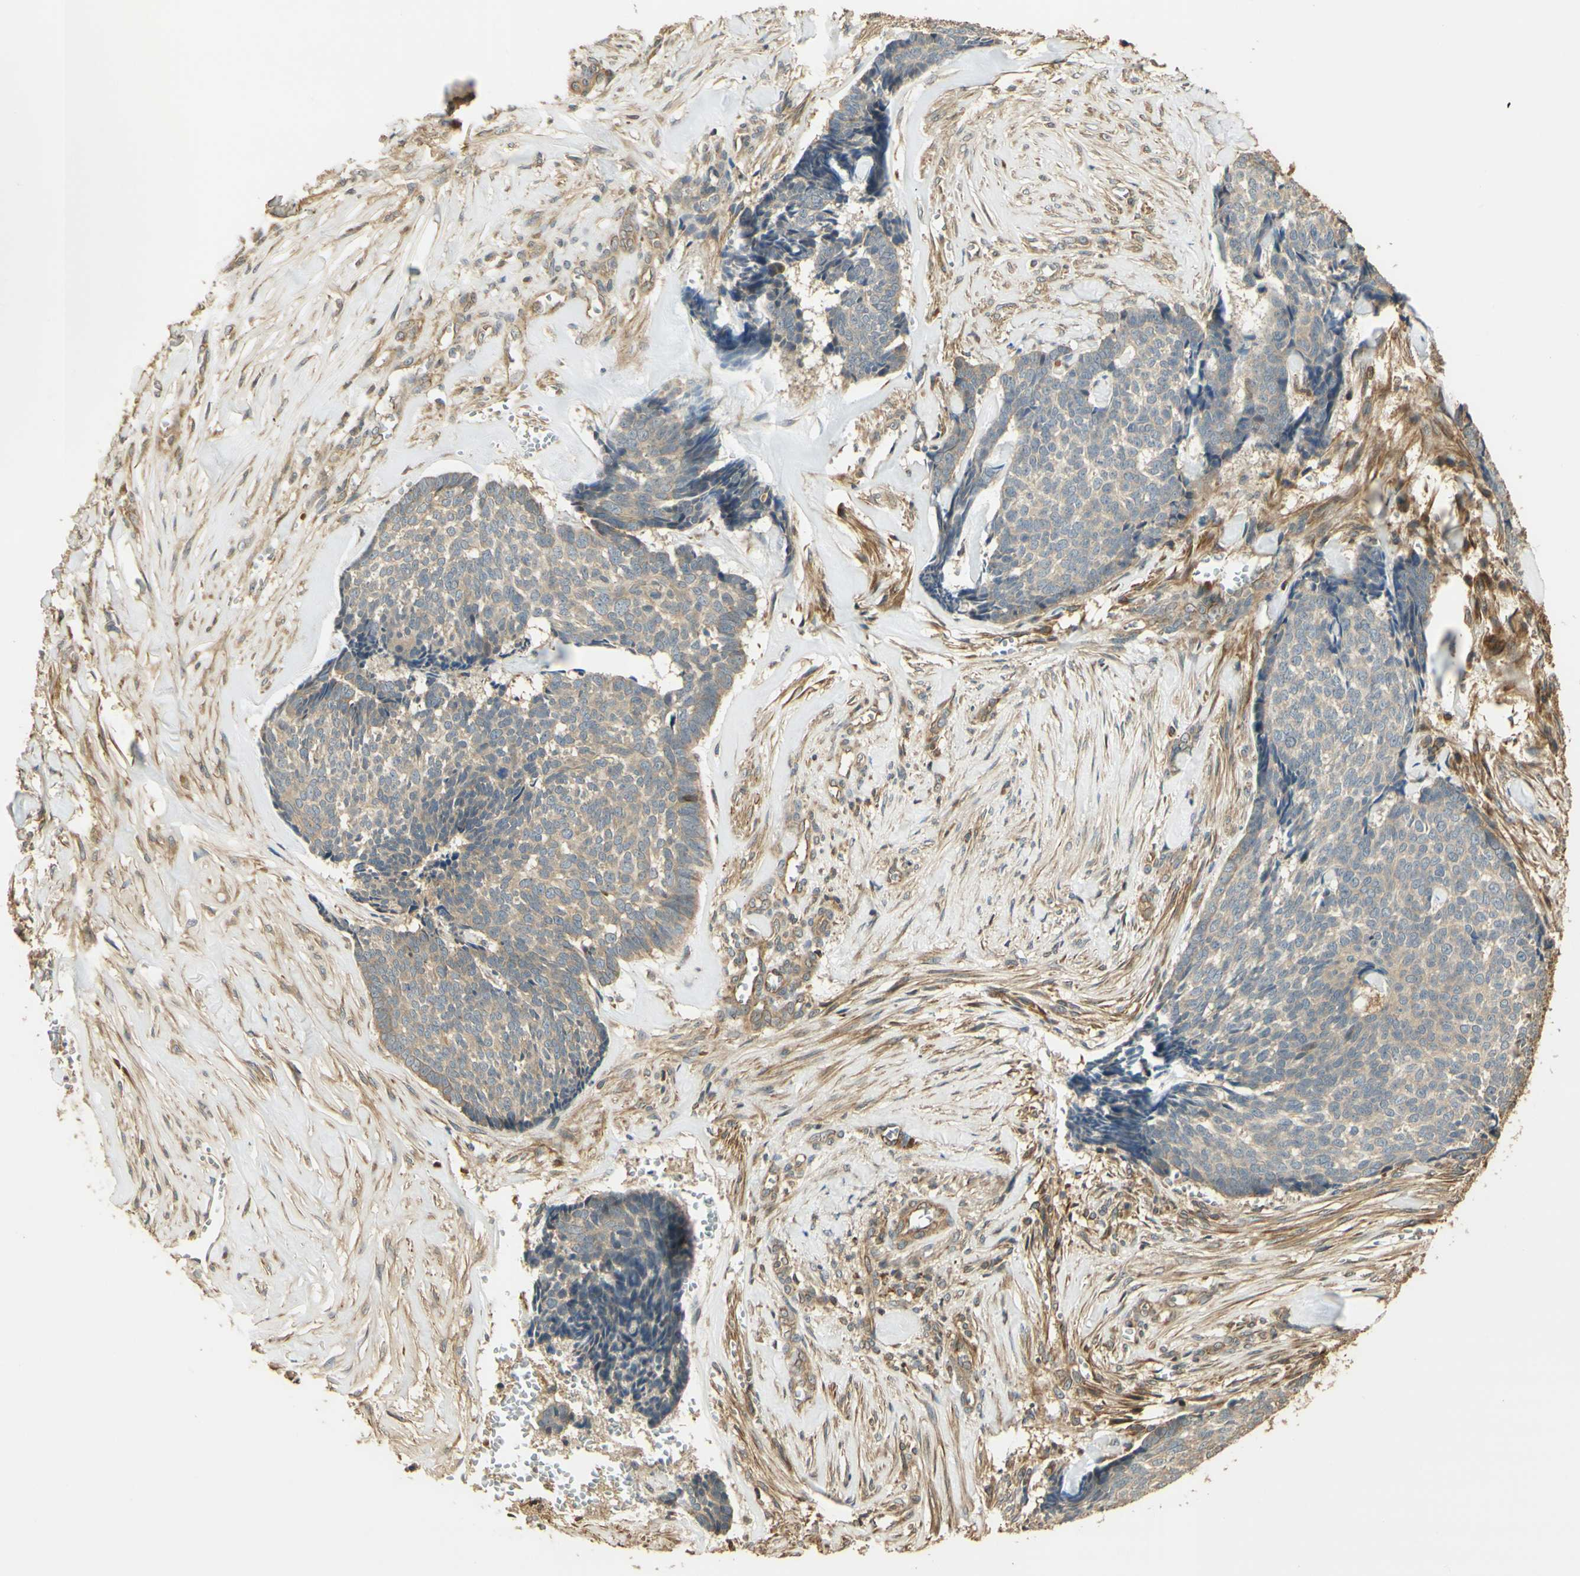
{"staining": {"intensity": "weak", "quantity": ">75%", "location": "cytoplasmic/membranous"}, "tissue": "skin cancer", "cell_type": "Tumor cells", "image_type": "cancer", "snomed": [{"axis": "morphology", "description": "Basal cell carcinoma"}, {"axis": "topography", "description": "Skin"}], "caption": "High-magnification brightfield microscopy of basal cell carcinoma (skin) stained with DAB (brown) and counterstained with hematoxylin (blue). tumor cells exhibit weak cytoplasmic/membranous positivity is appreciated in approximately>75% of cells. The staining is performed using DAB (3,3'-diaminobenzidine) brown chromogen to label protein expression. The nuclei are counter-stained blue using hematoxylin.", "gene": "AGER", "patient": {"sex": "male", "age": 84}}